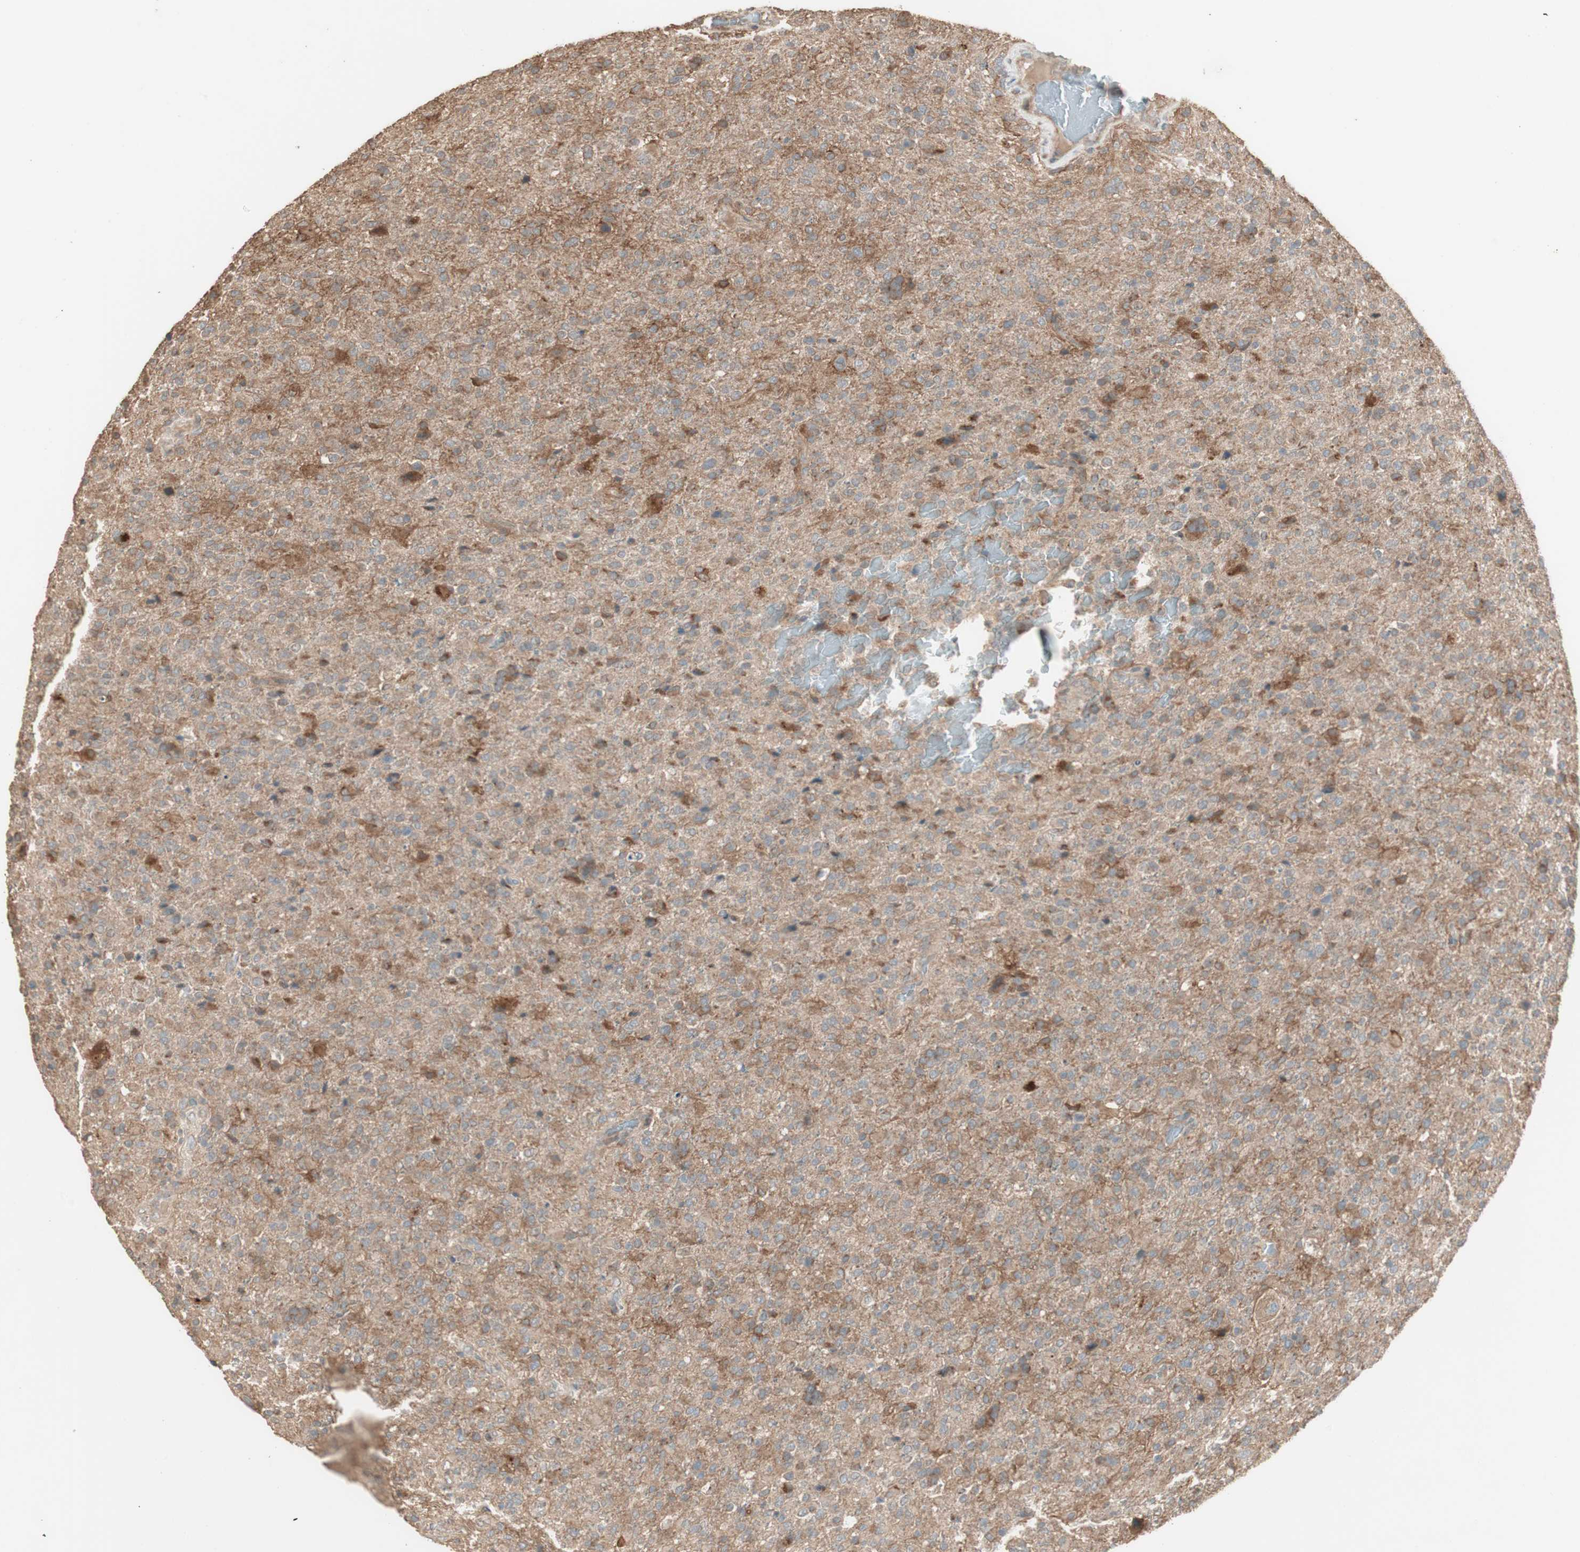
{"staining": {"intensity": "moderate", "quantity": ">75%", "location": "cytoplasmic/membranous"}, "tissue": "glioma", "cell_type": "Tumor cells", "image_type": "cancer", "snomed": [{"axis": "morphology", "description": "Glioma, malignant, High grade"}, {"axis": "topography", "description": "Brain"}], "caption": "Moderate cytoplasmic/membranous staining for a protein is seen in about >75% of tumor cells of glioma using IHC.", "gene": "RARRES1", "patient": {"sex": "male", "age": 71}}